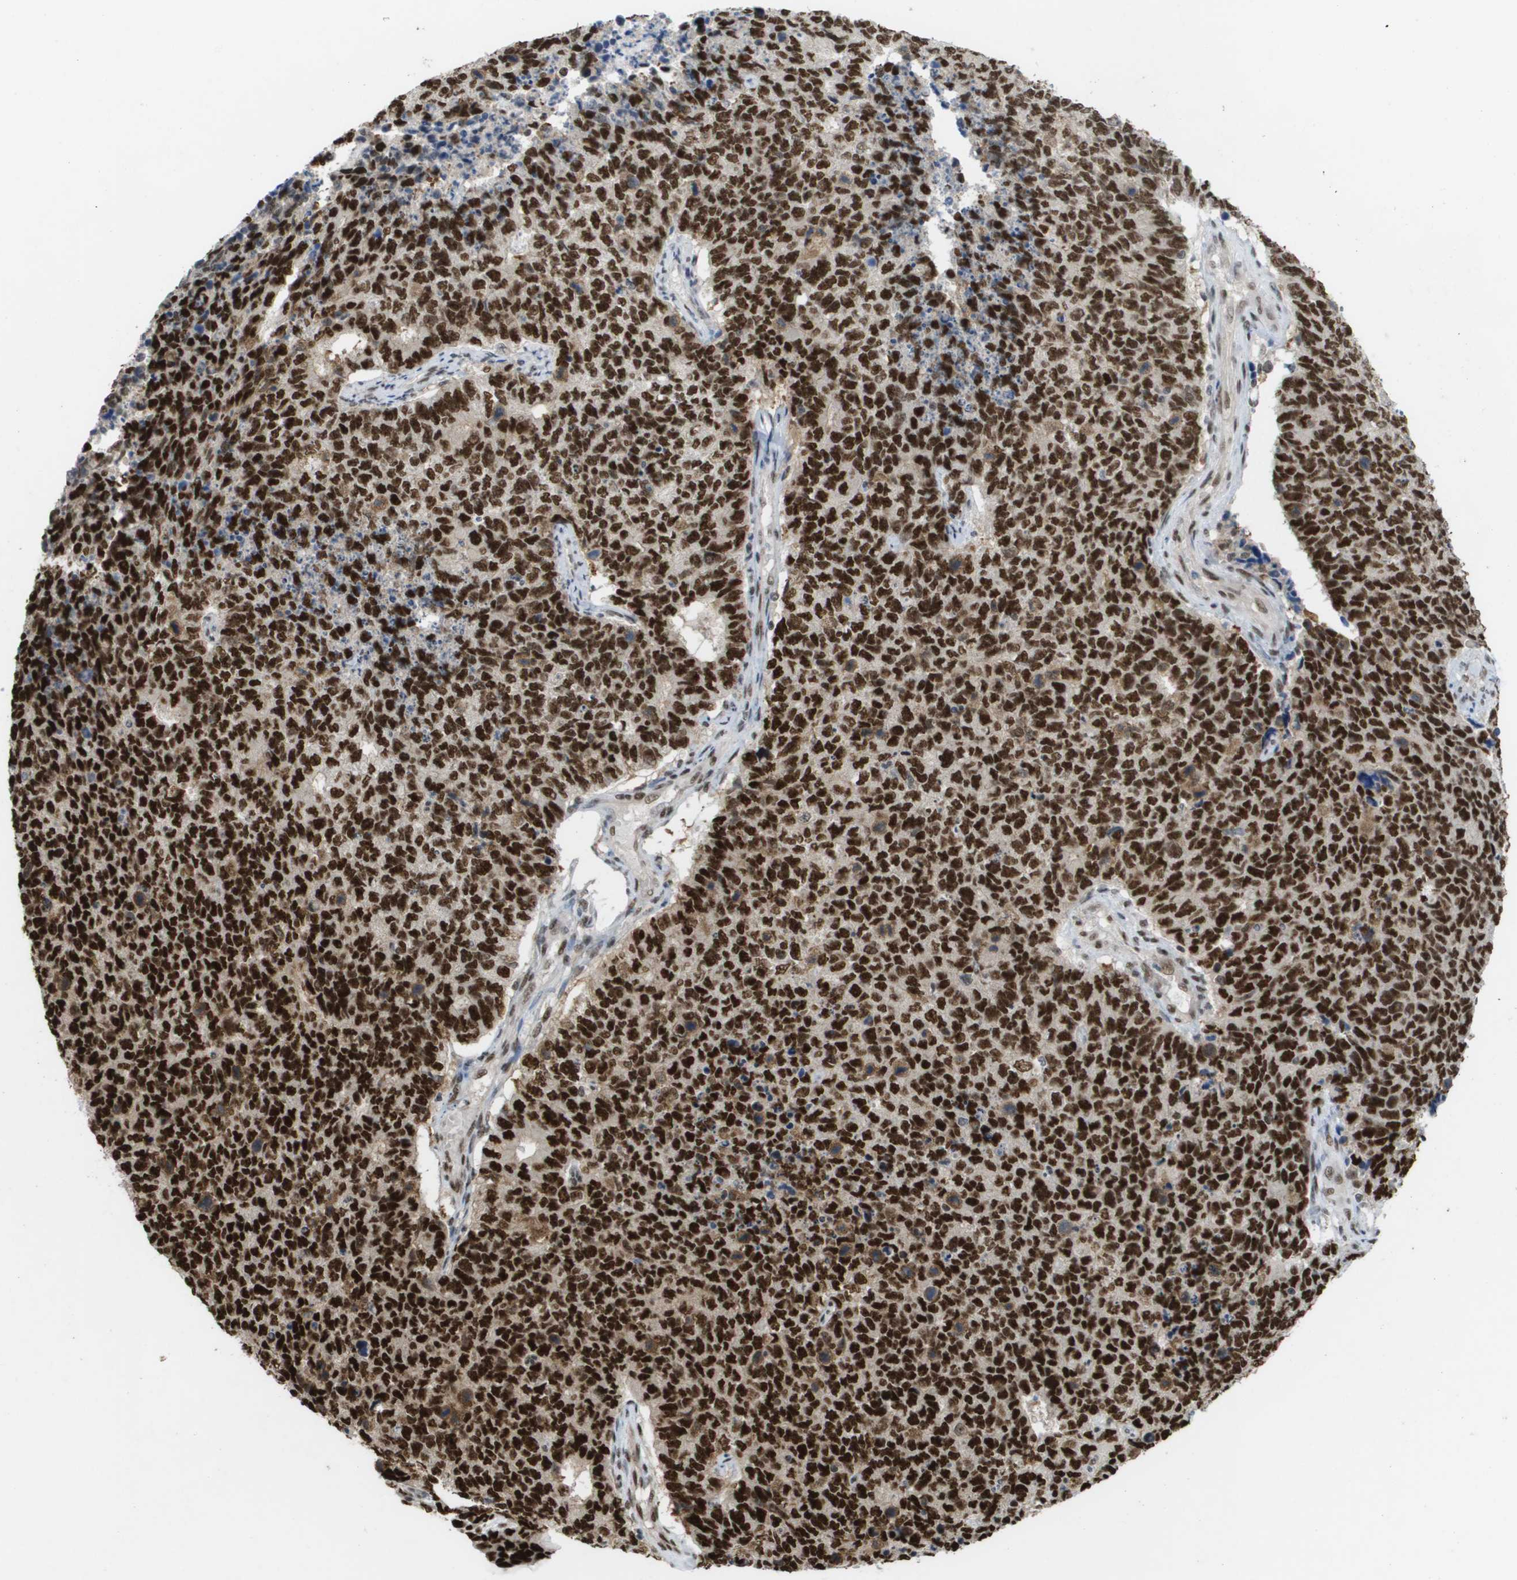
{"staining": {"intensity": "strong", "quantity": ">75%", "location": "nuclear"}, "tissue": "cervical cancer", "cell_type": "Tumor cells", "image_type": "cancer", "snomed": [{"axis": "morphology", "description": "Squamous cell carcinoma, NOS"}, {"axis": "topography", "description": "Cervix"}], "caption": "Cervical cancer tissue shows strong nuclear positivity in approximately >75% of tumor cells The staining was performed using DAB (3,3'-diaminobenzidine), with brown indicating positive protein expression. Nuclei are stained blue with hematoxylin.", "gene": "CDT1", "patient": {"sex": "female", "age": 63}}